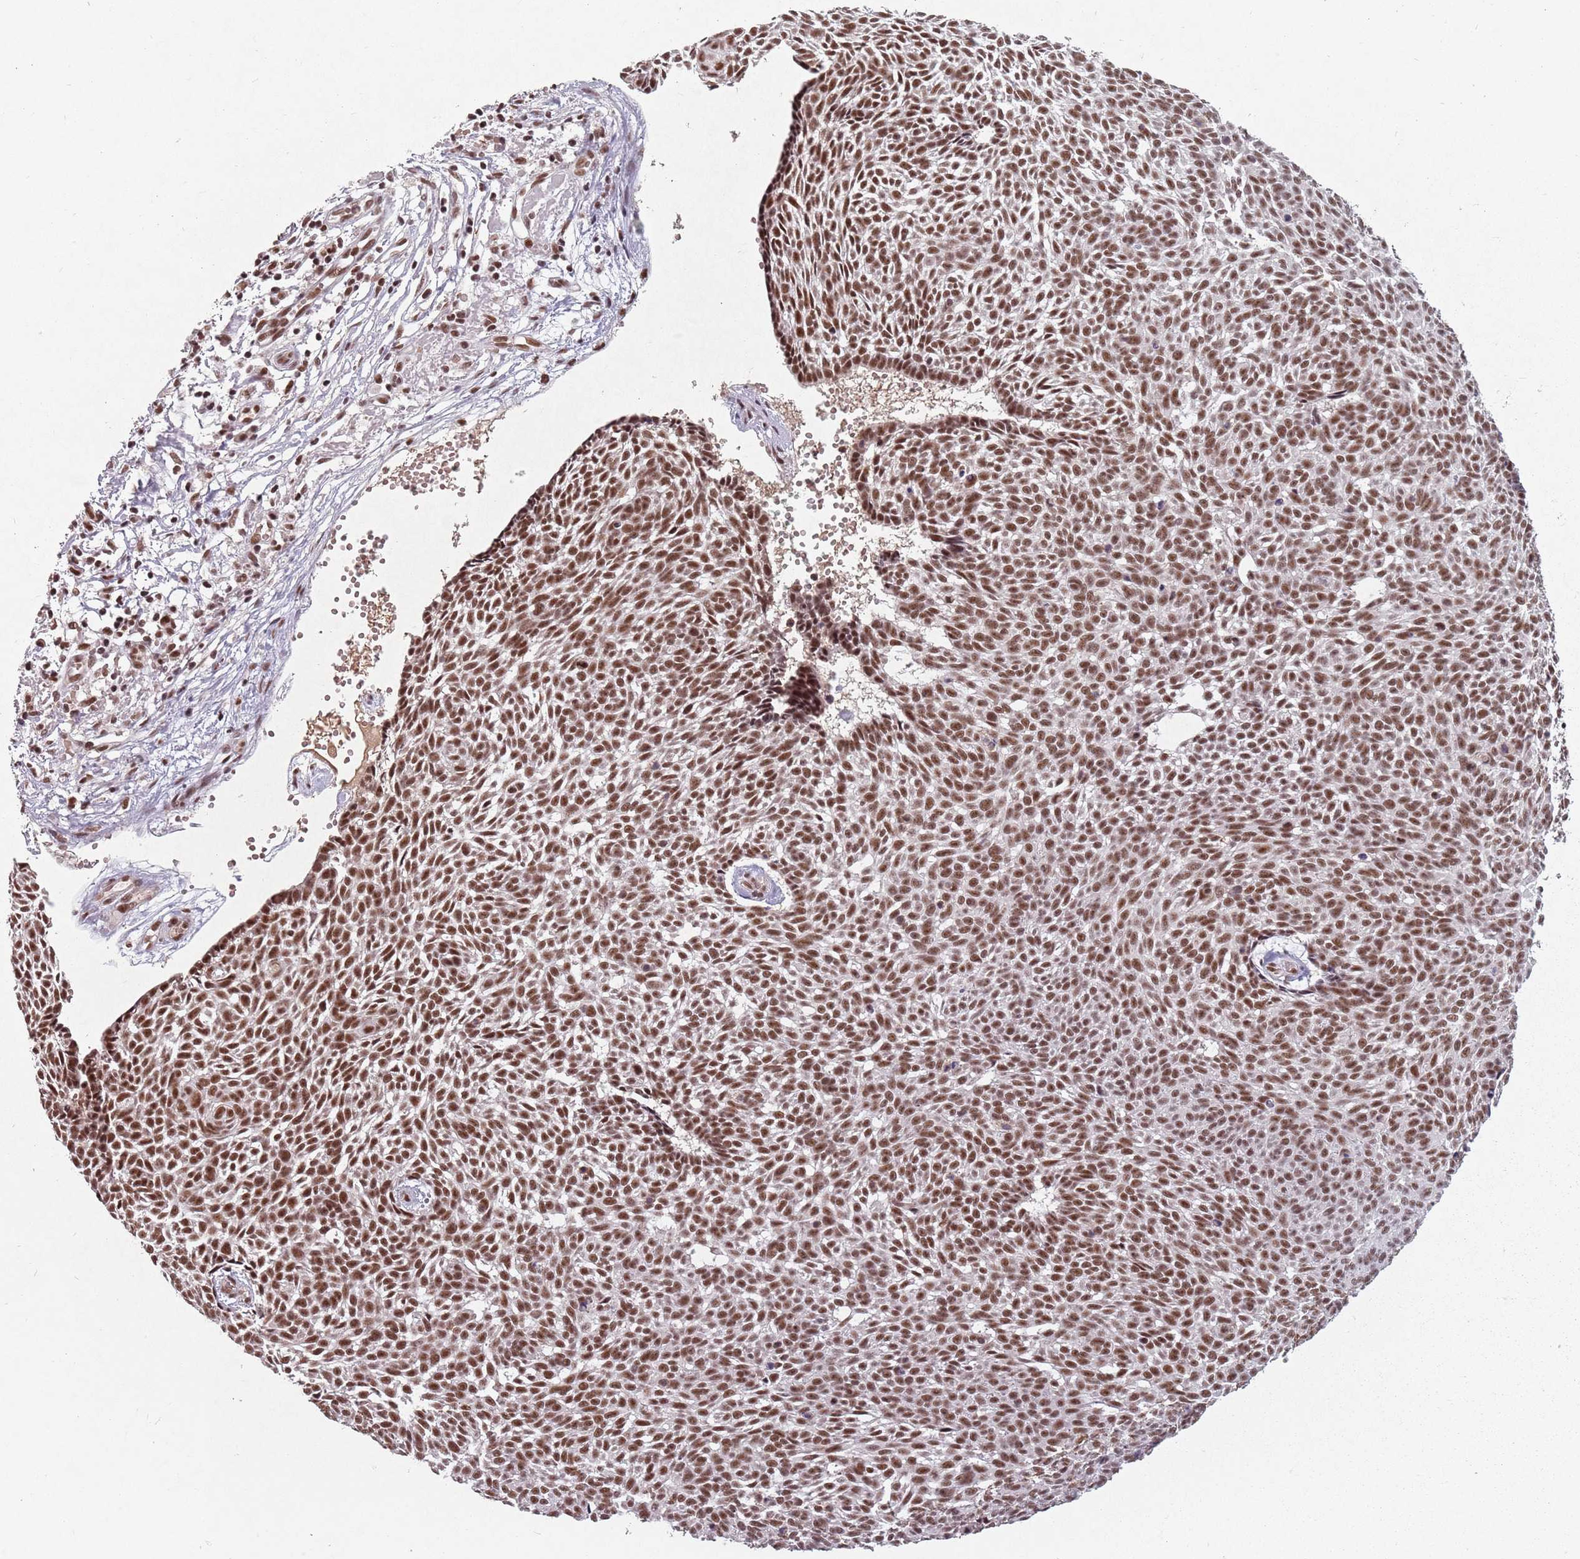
{"staining": {"intensity": "moderate", "quantity": ">75%", "location": "nuclear"}, "tissue": "skin cancer", "cell_type": "Tumor cells", "image_type": "cancer", "snomed": [{"axis": "morphology", "description": "Basal cell carcinoma"}, {"axis": "topography", "description": "Skin"}], "caption": "This histopathology image shows skin cancer (basal cell carcinoma) stained with immunohistochemistry (IHC) to label a protein in brown. The nuclear of tumor cells show moderate positivity for the protein. Nuclei are counter-stained blue.", "gene": "NCBP1", "patient": {"sex": "male", "age": 61}}